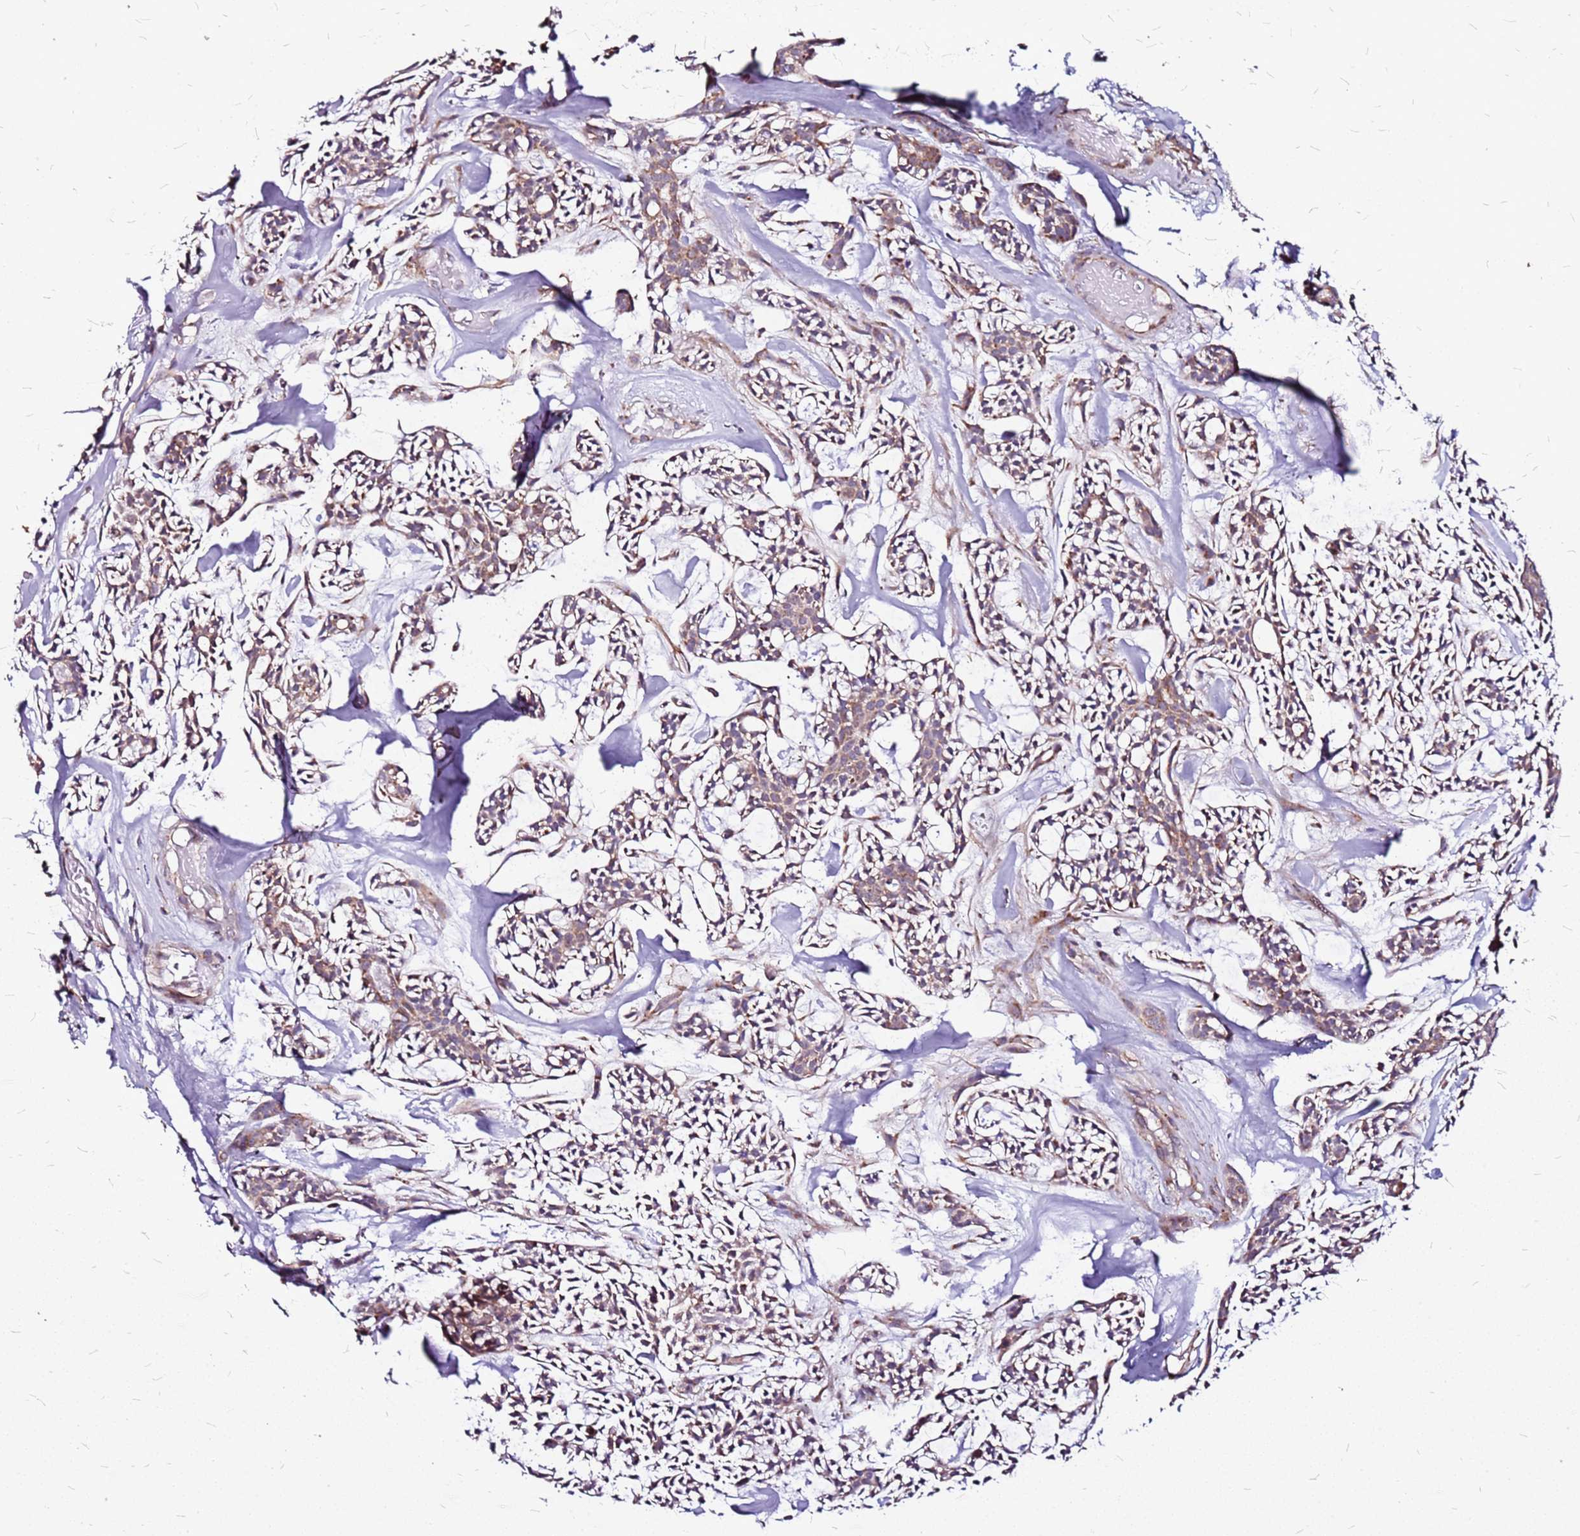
{"staining": {"intensity": "weak", "quantity": ">75%", "location": "cytoplasmic/membranous"}, "tissue": "head and neck cancer", "cell_type": "Tumor cells", "image_type": "cancer", "snomed": [{"axis": "morphology", "description": "Adenocarcinoma, NOS"}, {"axis": "topography", "description": "Salivary gland"}, {"axis": "topography", "description": "Head-Neck"}], "caption": "Immunohistochemical staining of human head and neck cancer demonstrates low levels of weak cytoplasmic/membranous expression in approximately >75% of tumor cells.", "gene": "OR51T1", "patient": {"sex": "male", "age": 55}}